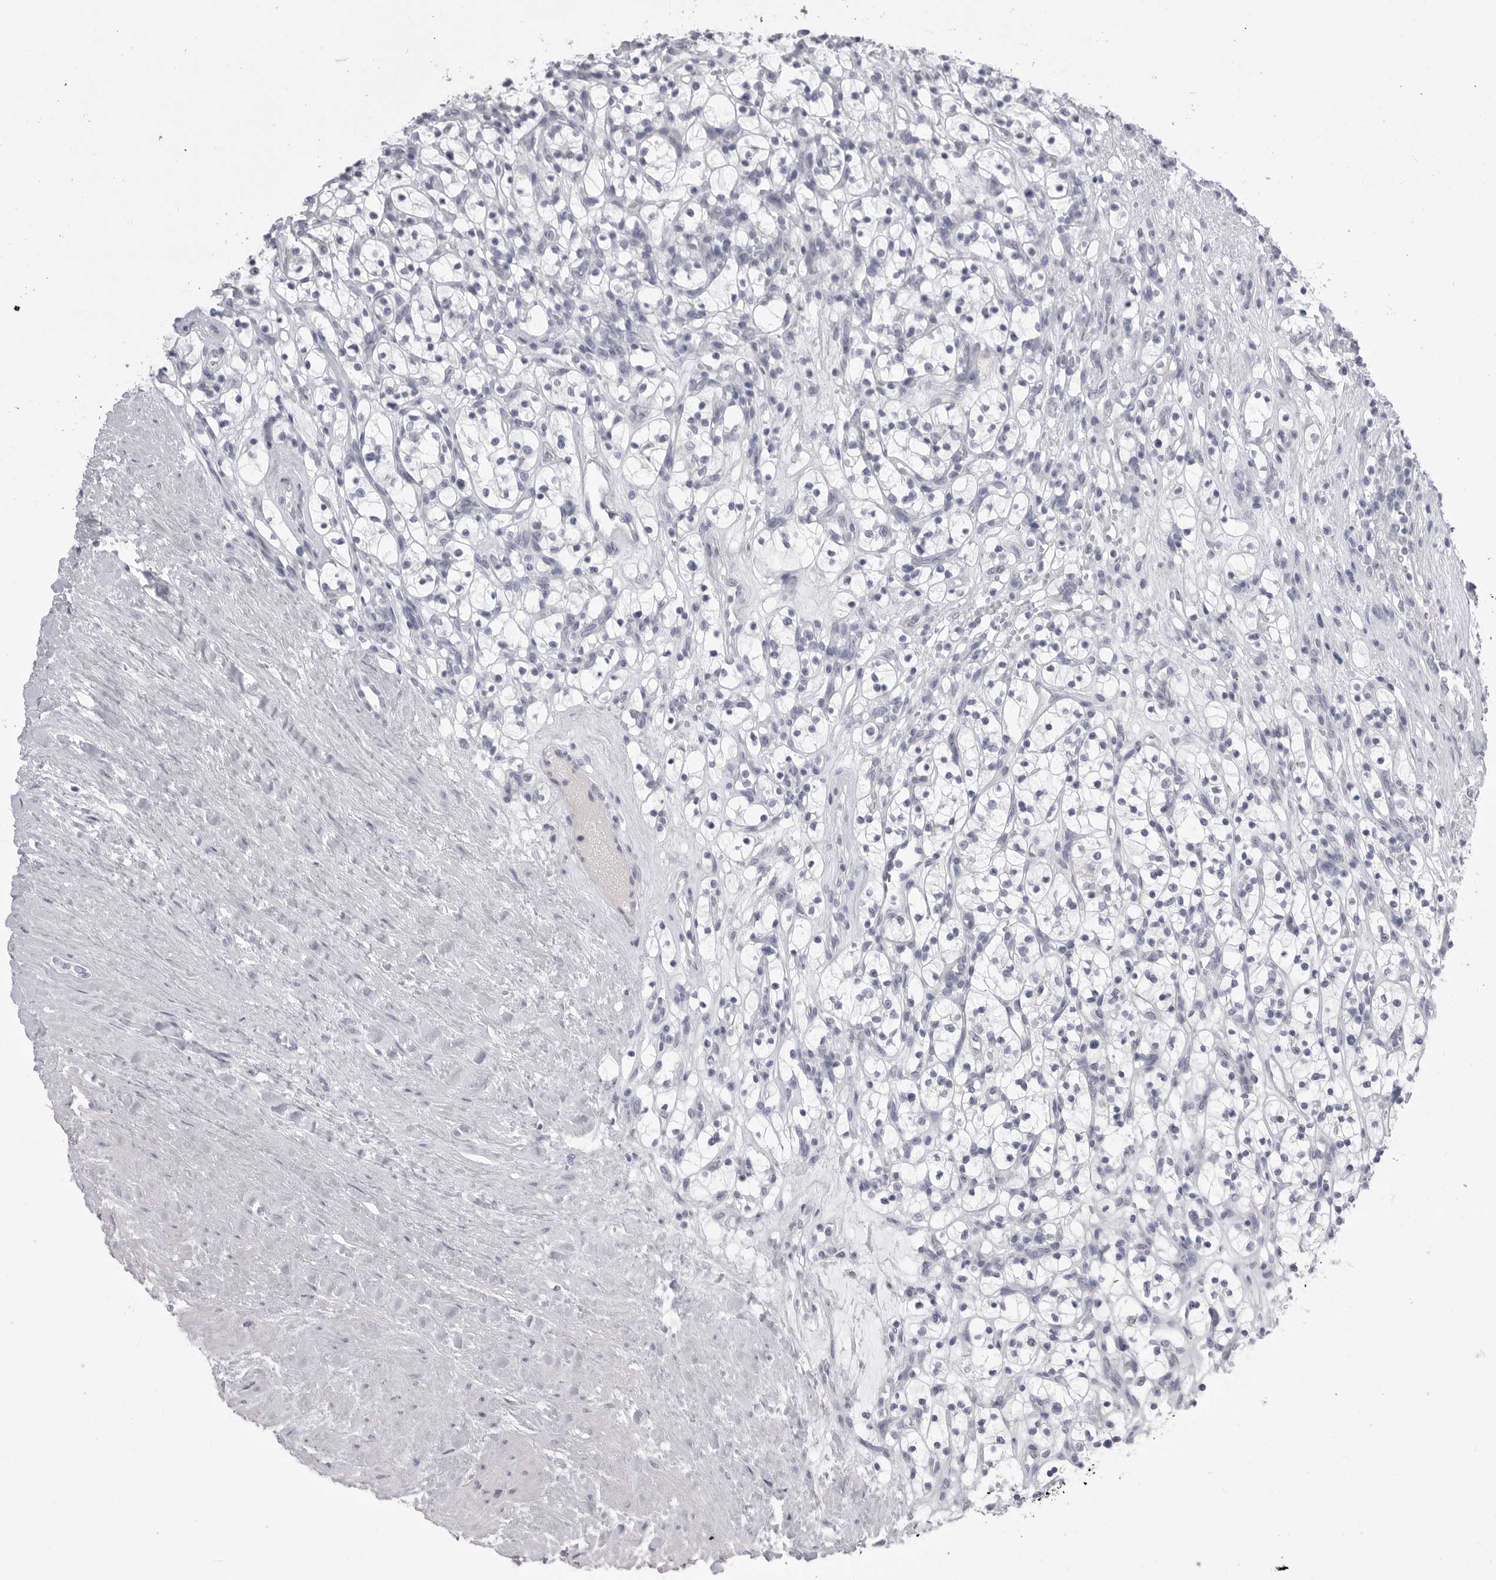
{"staining": {"intensity": "negative", "quantity": "none", "location": "none"}, "tissue": "renal cancer", "cell_type": "Tumor cells", "image_type": "cancer", "snomed": [{"axis": "morphology", "description": "Adenocarcinoma, NOS"}, {"axis": "topography", "description": "Kidney"}], "caption": "The IHC photomicrograph has no significant staining in tumor cells of renal adenocarcinoma tissue.", "gene": "CPB1", "patient": {"sex": "female", "age": 57}}